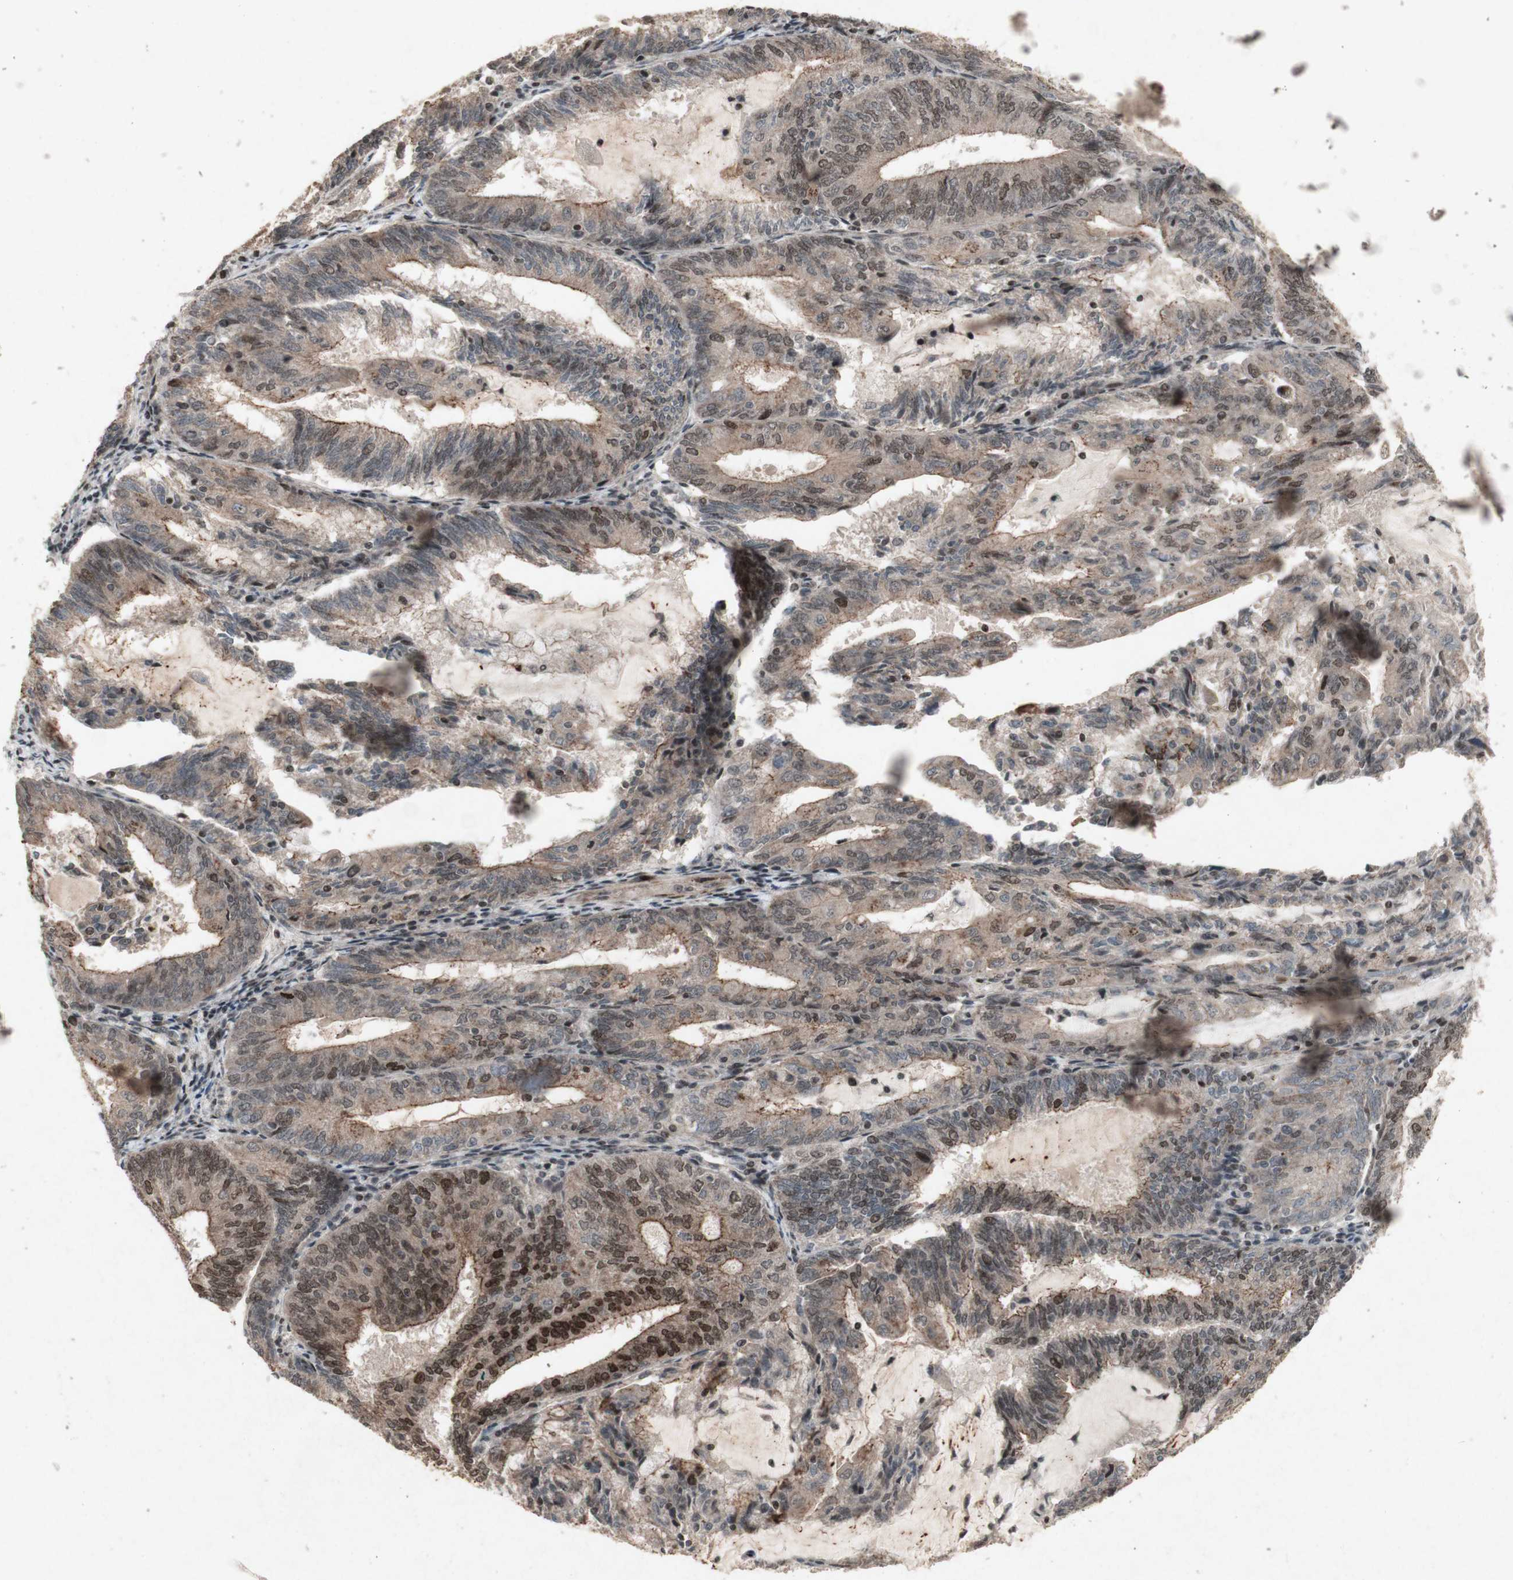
{"staining": {"intensity": "strong", "quantity": "<25%", "location": "cytoplasmic/membranous,nuclear"}, "tissue": "endometrial cancer", "cell_type": "Tumor cells", "image_type": "cancer", "snomed": [{"axis": "morphology", "description": "Adenocarcinoma, NOS"}, {"axis": "topography", "description": "Endometrium"}], "caption": "This micrograph exhibits immunohistochemistry staining of endometrial adenocarcinoma, with medium strong cytoplasmic/membranous and nuclear expression in about <25% of tumor cells.", "gene": "PLXNA1", "patient": {"sex": "female", "age": 81}}